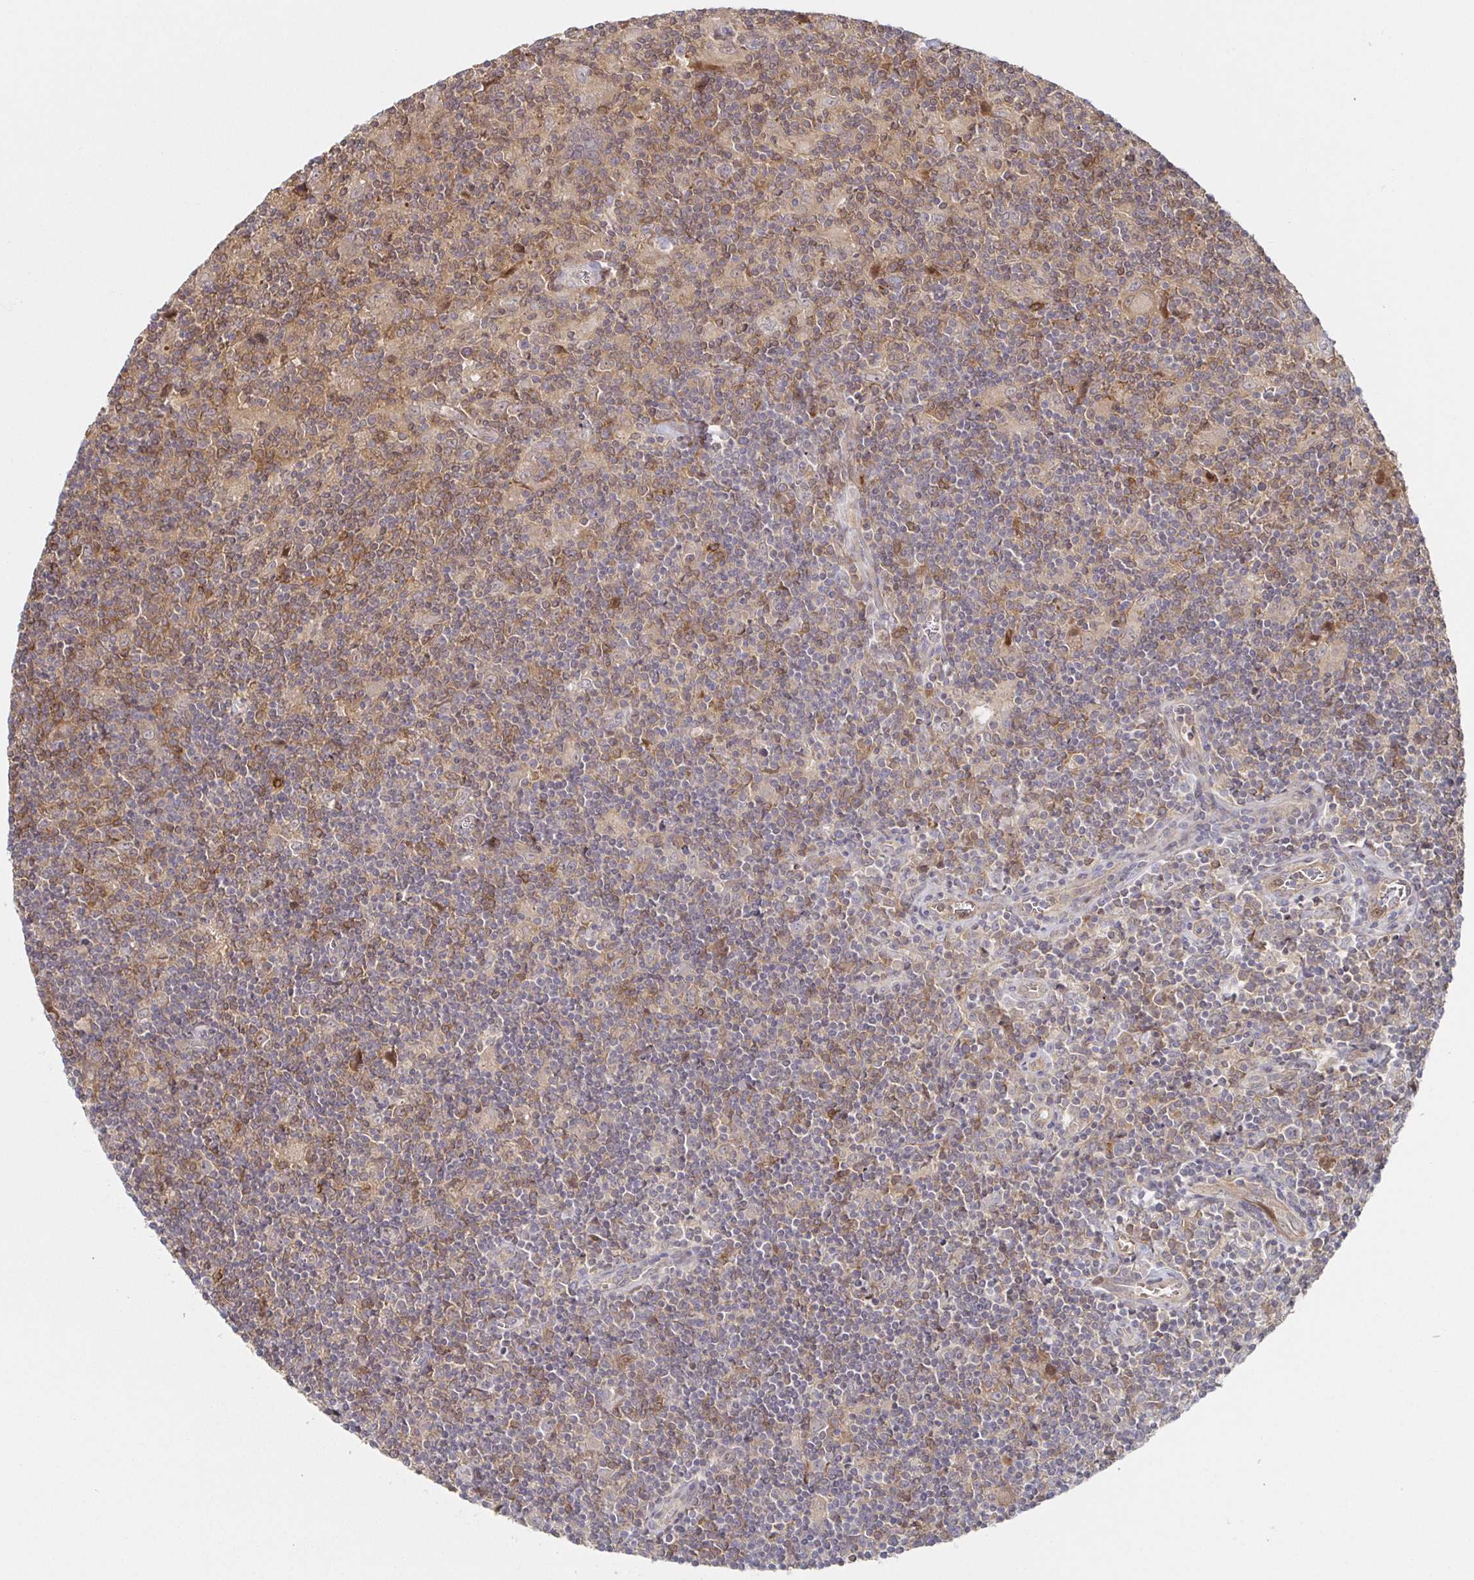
{"staining": {"intensity": "weak", "quantity": "25%-75%", "location": "cytoplasmic/membranous"}, "tissue": "lymphoma", "cell_type": "Tumor cells", "image_type": "cancer", "snomed": [{"axis": "morphology", "description": "Hodgkin's disease, NOS"}, {"axis": "topography", "description": "Lymph node"}], "caption": "IHC staining of Hodgkin's disease, which reveals low levels of weak cytoplasmic/membranous positivity in approximately 25%-75% of tumor cells indicating weak cytoplasmic/membranous protein staining. The staining was performed using DAB (3,3'-diaminobenzidine) (brown) for protein detection and nuclei were counterstained in hematoxylin (blue).", "gene": "AACS", "patient": {"sex": "male", "age": 40}}